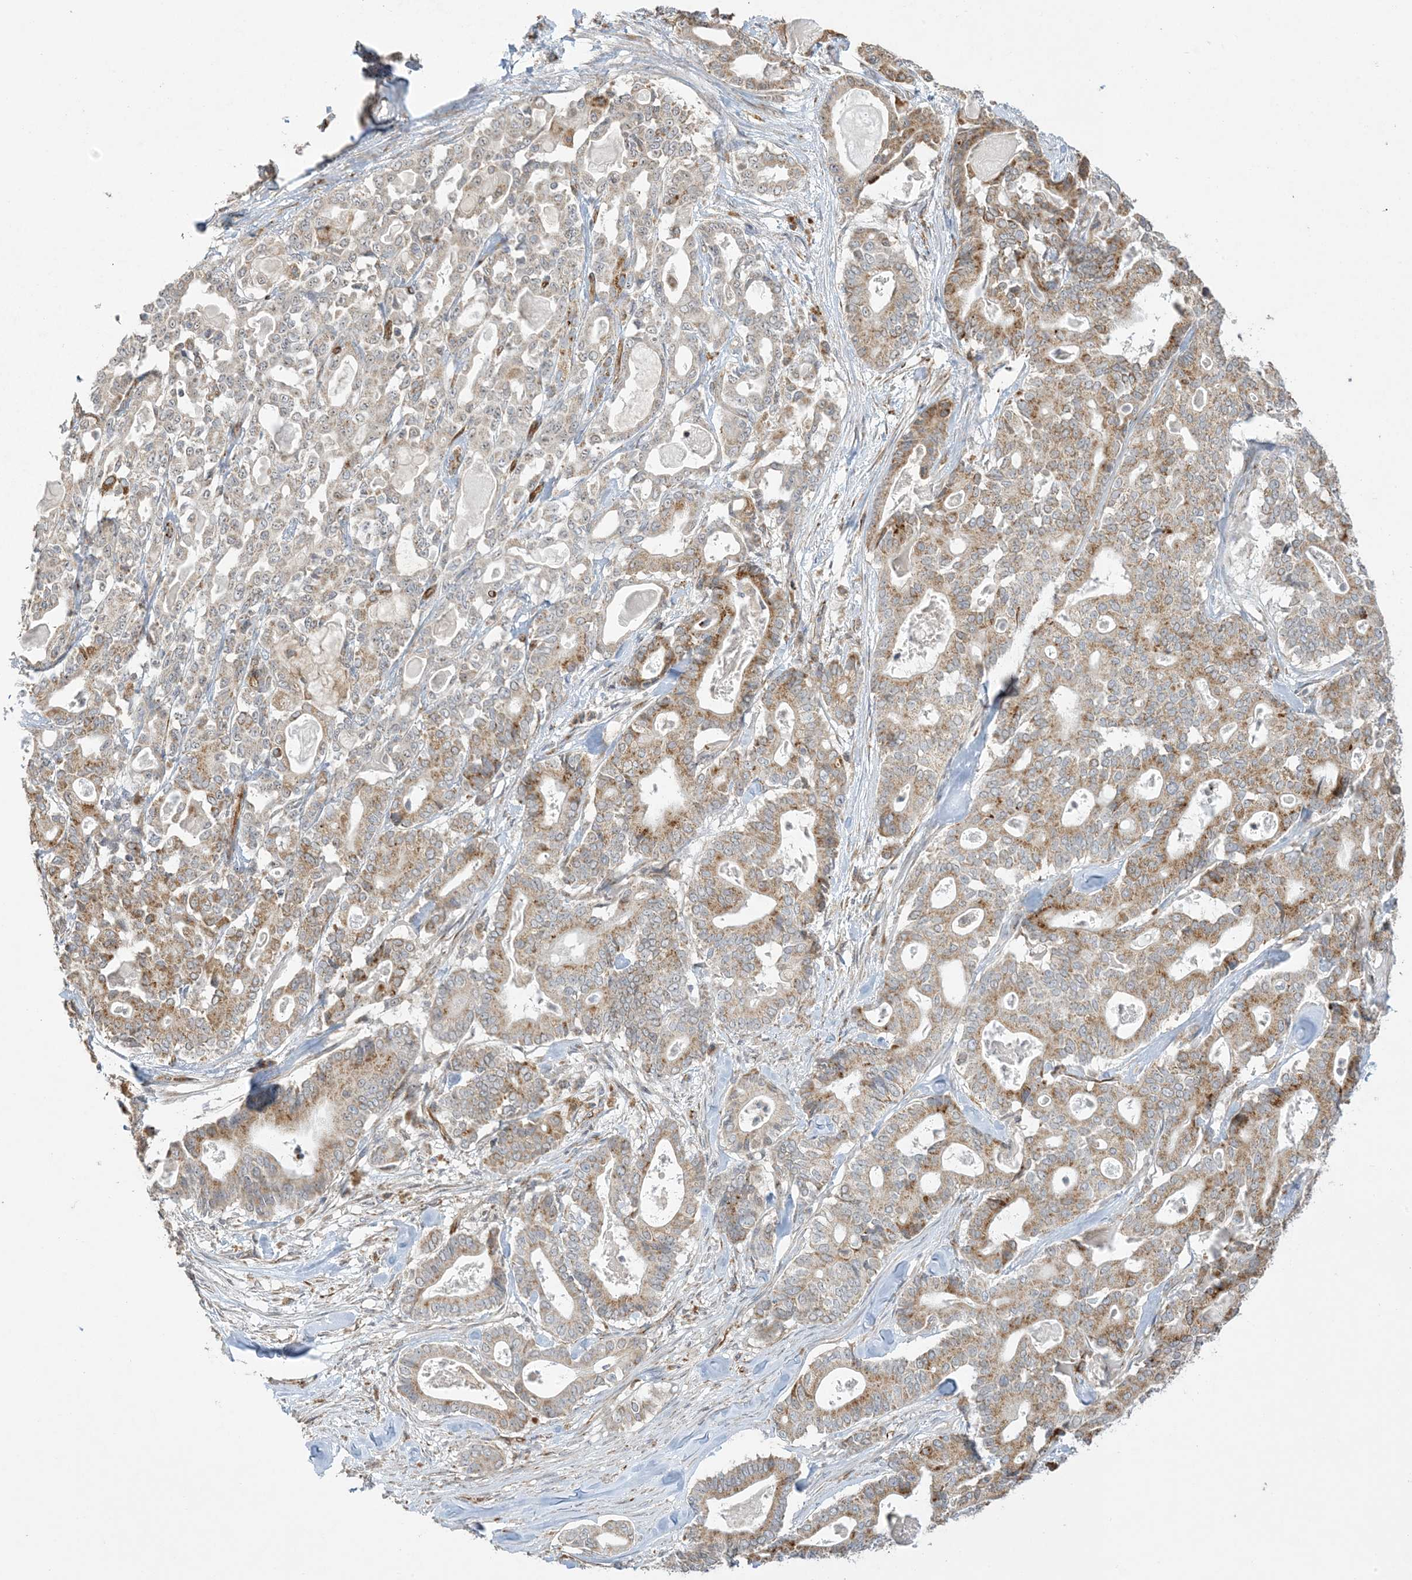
{"staining": {"intensity": "moderate", "quantity": "25%-75%", "location": "cytoplasmic/membranous"}, "tissue": "pancreatic cancer", "cell_type": "Tumor cells", "image_type": "cancer", "snomed": [{"axis": "morphology", "description": "Adenocarcinoma, NOS"}, {"axis": "topography", "description": "Pancreas"}], "caption": "Immunohistochemical staining of human adenocarcinoma (pancreatic) exhibits moderate cytoplasmic/membranous protein positivity in about 25%-75% of tumor cells.", "gene": "AGA", "patient": {"sex": "male", "age": 63}}